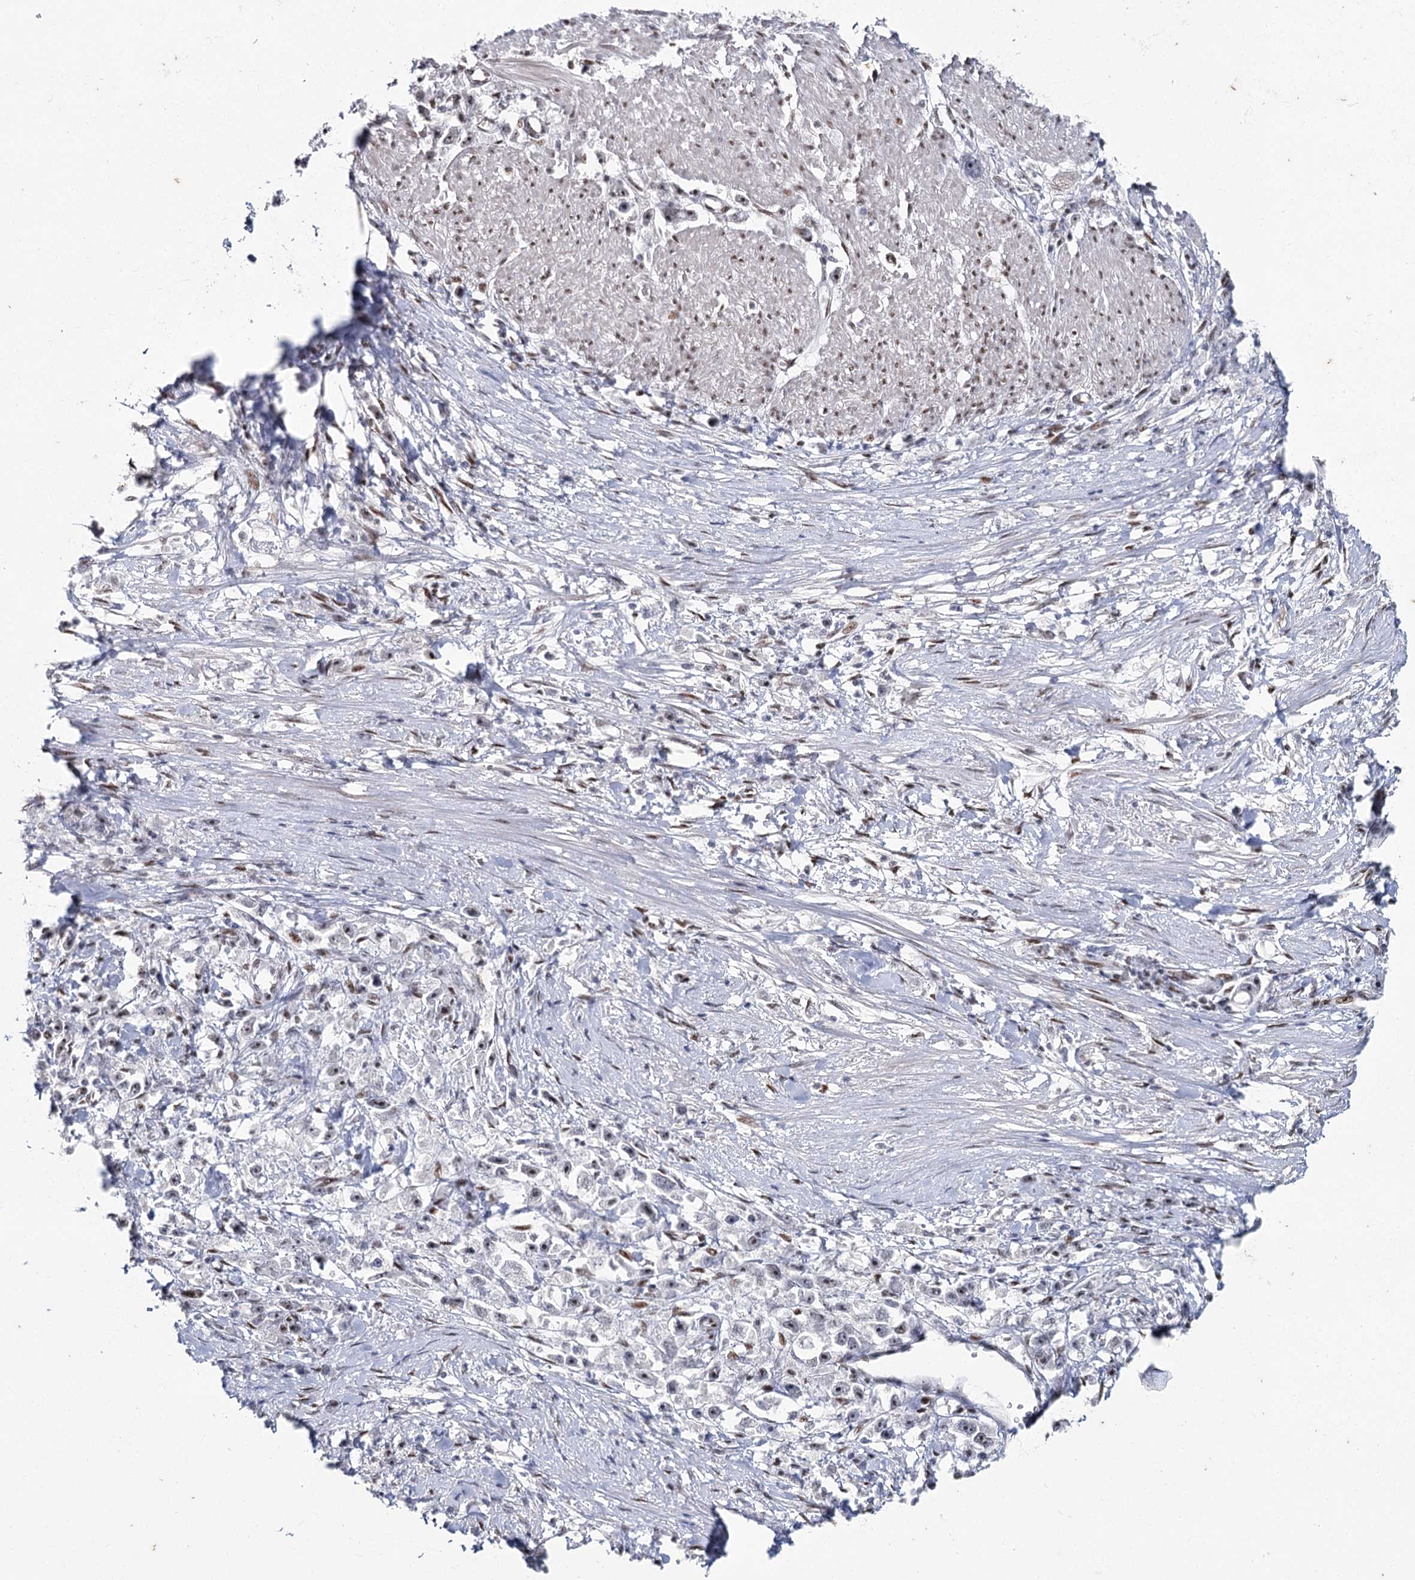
{"staining": {"intensity": "moderate", "quantity": "<25%", "location": "nuclear"}, "tissue": "stomach cancer", "cell_type": "Tumor cells", "image_type": "cancer", "snomed": [{"axis": "morphology", "description": "Adenocarcinoma, NOS"}, {"axis": "topography", "description": "Stomach"}], "caption": "IHC (DAB (3,3'-diaminobenzidine)) staining of human stomach adenocarcinoma exhibits moderate nuclear protein expression in about <25% of tumor cells.", "gene": "SCAF8", "patient": {"sex": "female", "age": 59}}